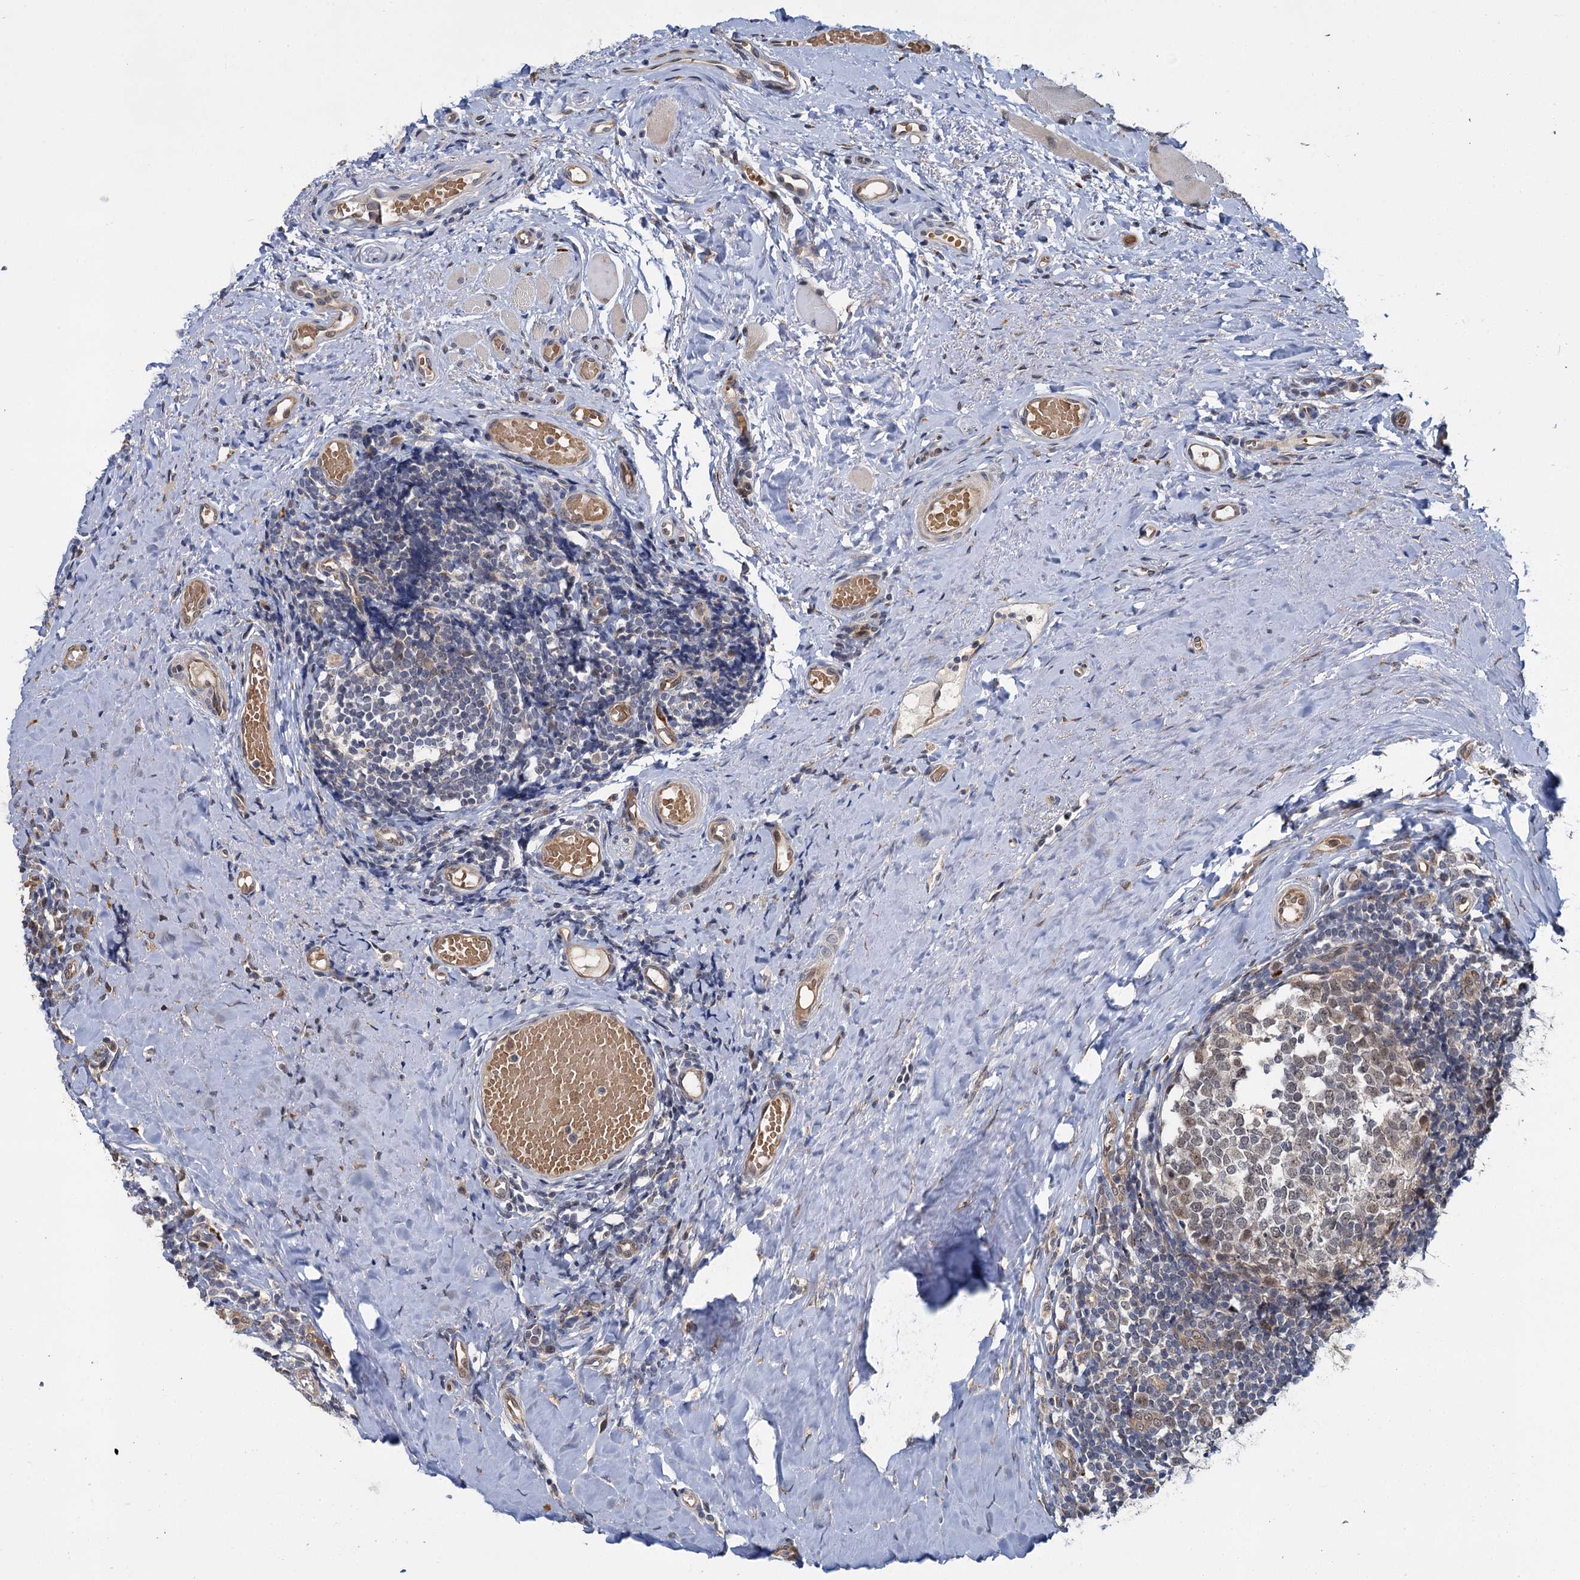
{"staining": {"intensity": "moderate", "quantity": "25%-75%", "location": "nuclear"}, "tissue": "tonsil", "cell_type": "Germinal center cells", "image_type": "normal", "snomed": [{"axis": "morphology", "description": "Normal tissue, NOS"}, {"axis": "topography", "description": "Tonsil"}], "caption": "Immunohistochemical staining of benign human tonsil displays medium levels of moderate nuclear staining in approximately 25%-75% of germinal center cells.", "gene": "APBA2", "patient": {"sex": "female", "age": 19}}